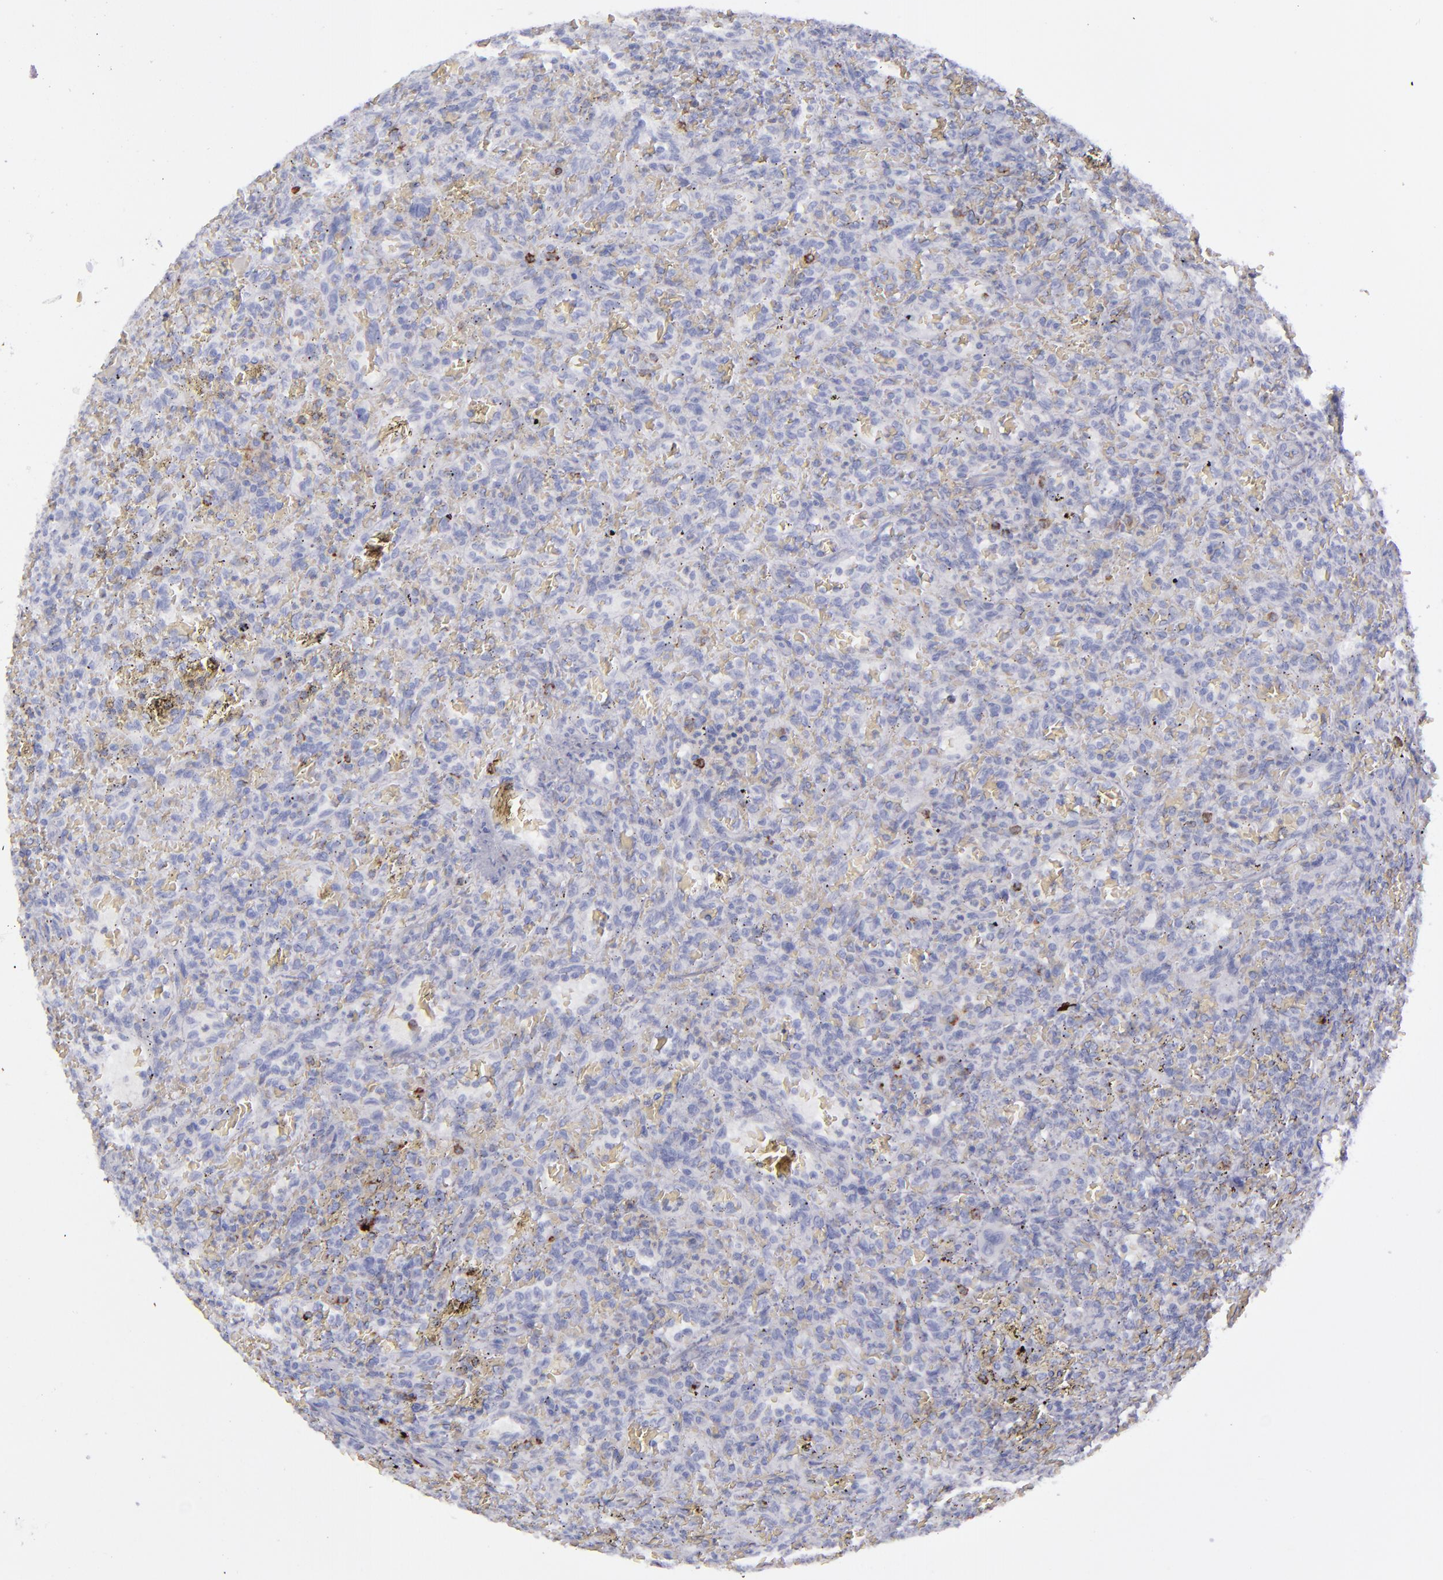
{"staining": {"intensity": "negative", "quantity": "none", "location": "none"}, "tissue": "lymphoma", "cell_type": "Tumor cells", "image_type": "cancer", "snomed": [{"axis": "morphology", "description": "Malignant lymphoma, non-Hodgkin's type, Low grade"}, {"axis": "topography", "description": "Spleen"}], "caption": "Immunohistochemistry (IHC) image of neoplastic tissue: human lymphoma stained with DAB exhibits no significant protein positivity in tumor cells.", "gene": "ANPEP", "patient": {"sex": "female", "age": 64}}